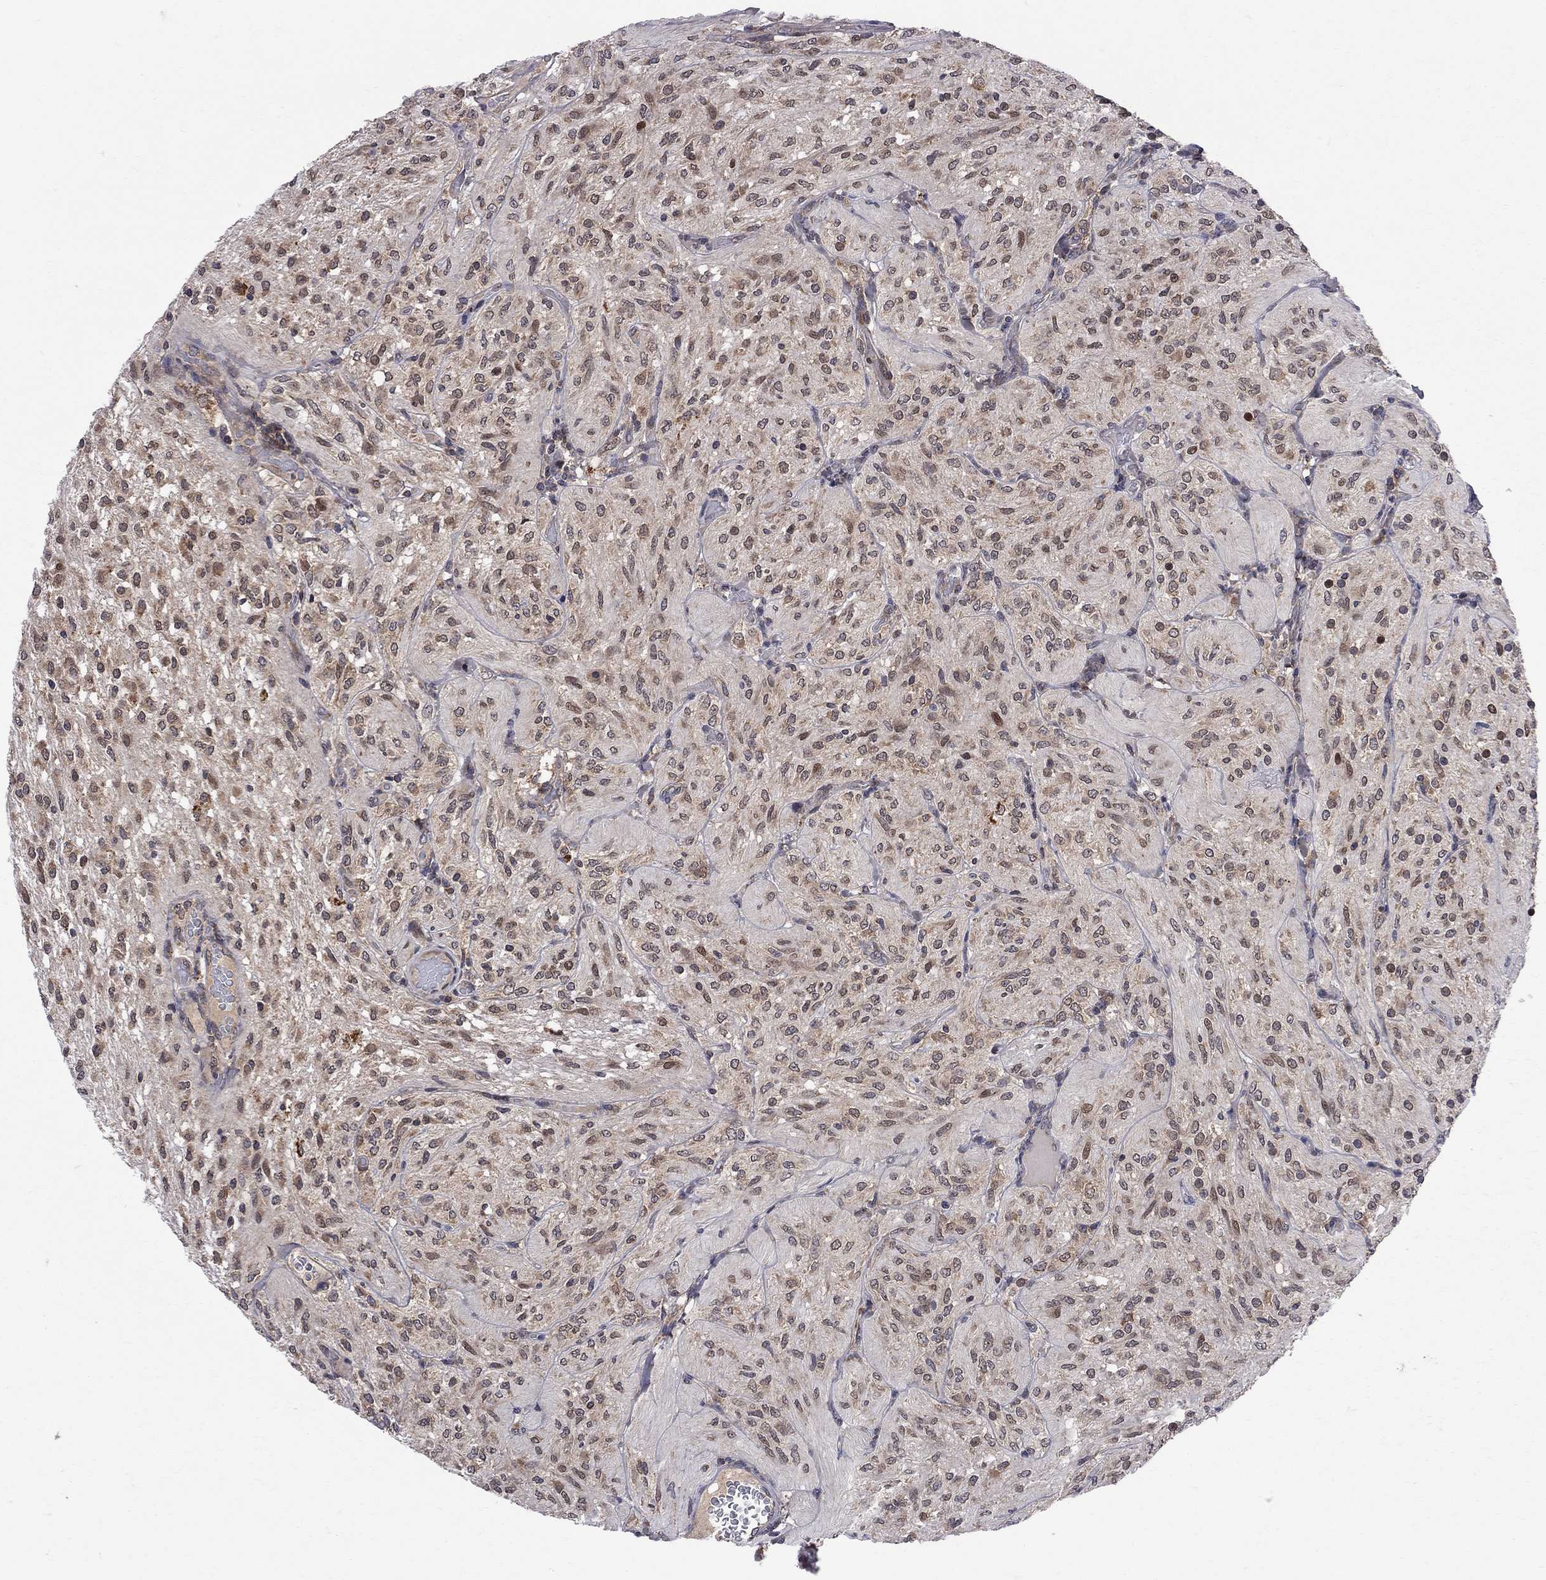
{"staining": {"intensity": "weak", "quantity": ">75%", "location": "nuclear"}, "tissue": "glioma", "cell_type": "Tumor cells", "image_type": "cancer", "snomed": [{"axis": "morphology", "description": "Glioma, malignant, Low grade"}, {"axis": "topography", "description": "Brain"}], "caption": "Malignant low-grade glioma stained with DAB (3,3'-diaminobenzidine) immunohistochemistry reveals low levels of weak nuclear staining in approximately >75% of tumor cells.", "gene": "CNOT11", "patient": {"sex": "male", "age": 3}}